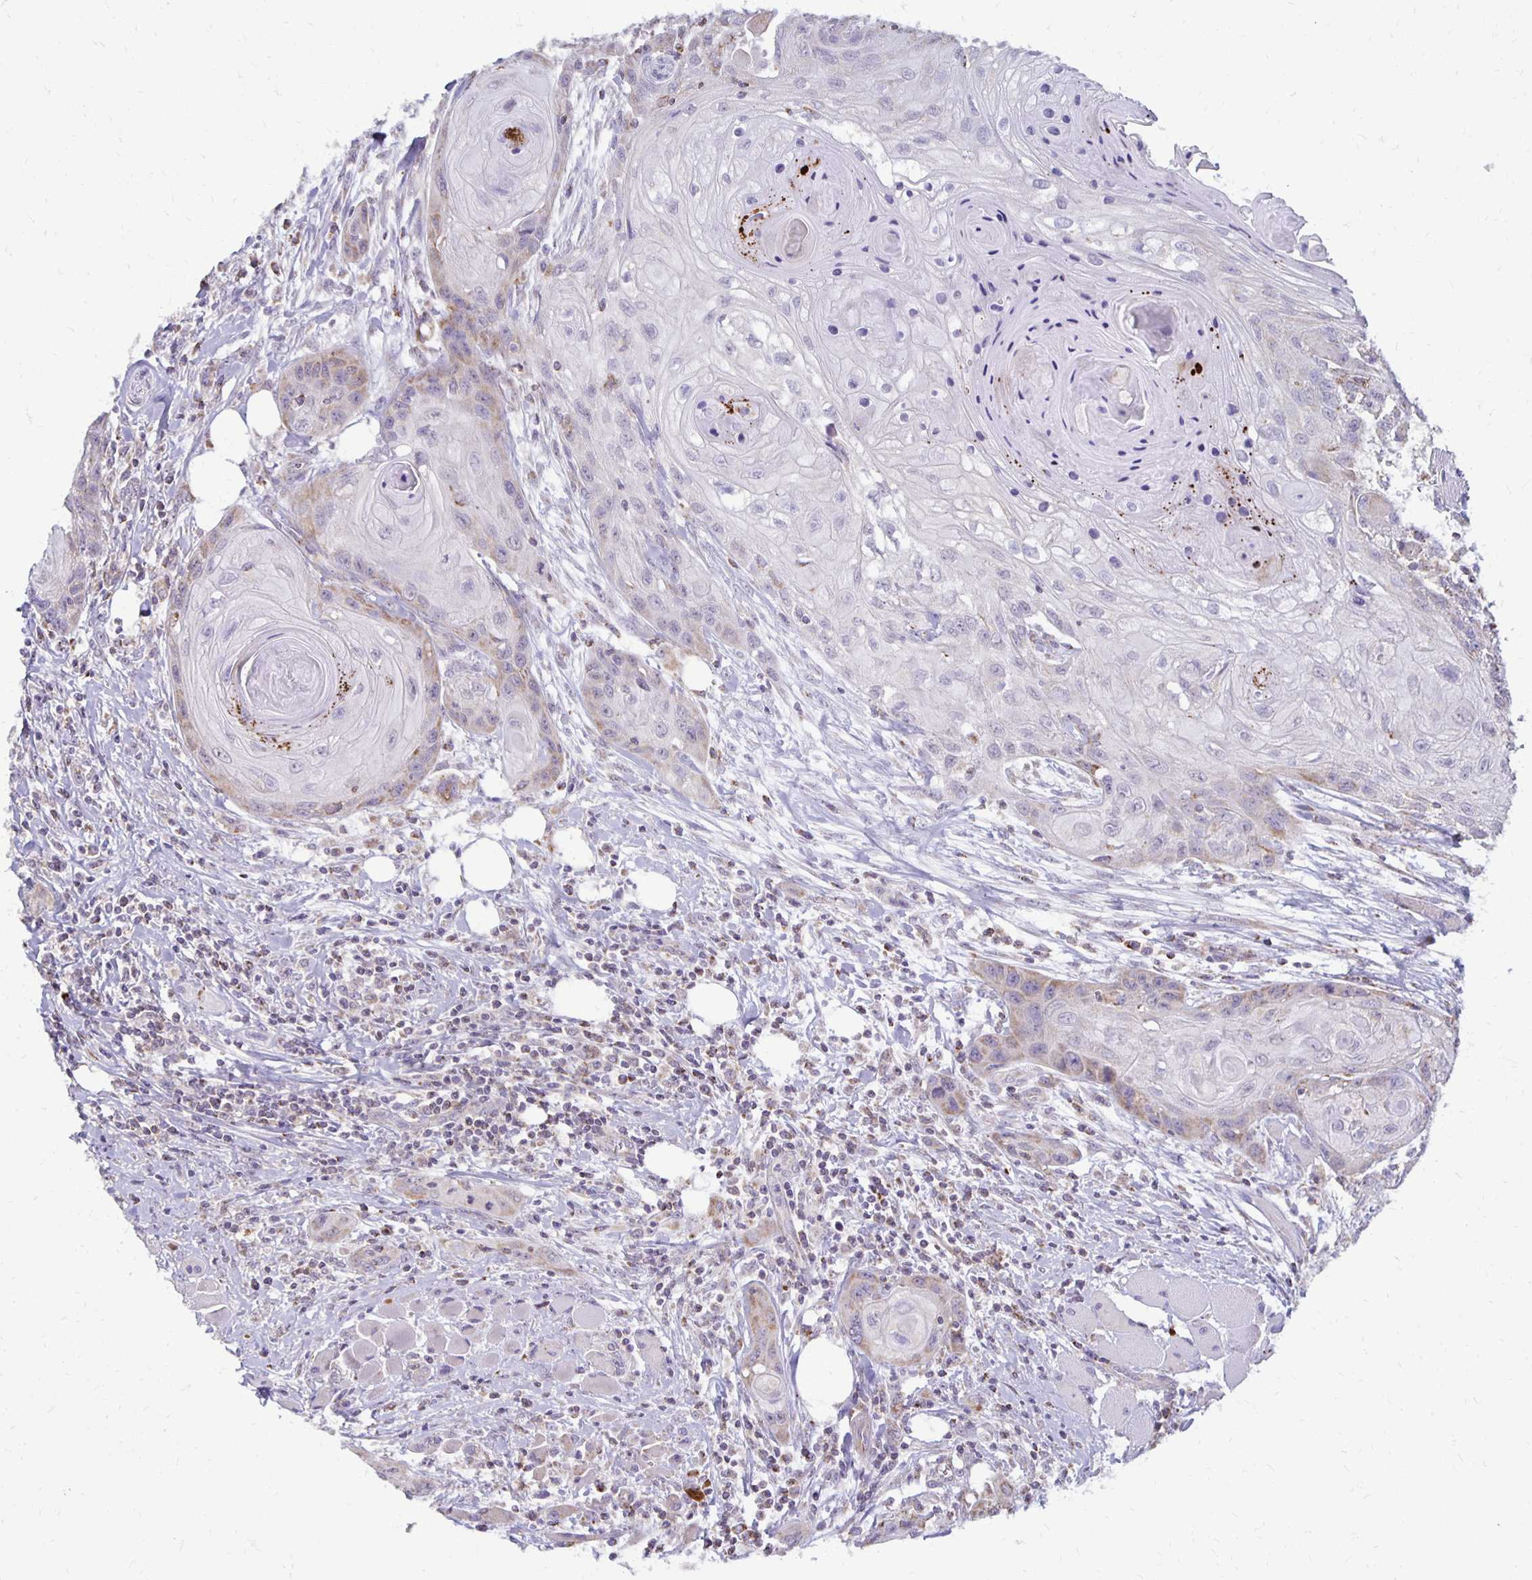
{"staining": {"intensity": "weak", "quantity": "<25%", "location": "cytoplasmic/membranous"}, "tissue": "head and neck cancer", "cell_type": "Tumor cells", "image_type": "cancer", "snomed": [{"axis": "morphology", "description": "Squamous cell carcinoma, NOS"}, {"axis": "topography", "description": "Oral tissue"}, {"axis": "topography", "description": "Head-Neck"}], "caption": "Immunohistochemistry histopathology image of neoplastic tissue: head and neck cancer (squamous cell carcinoma) stained with DAB (3,3'-diaminobenzidine) exhibits no significant protein expression in tumor cells. (DAB immunohistochemistry visualized using brightfield microscopy, high magnification).", "gene": "IER3", "patient": {"sex": "male", "age": 58}}